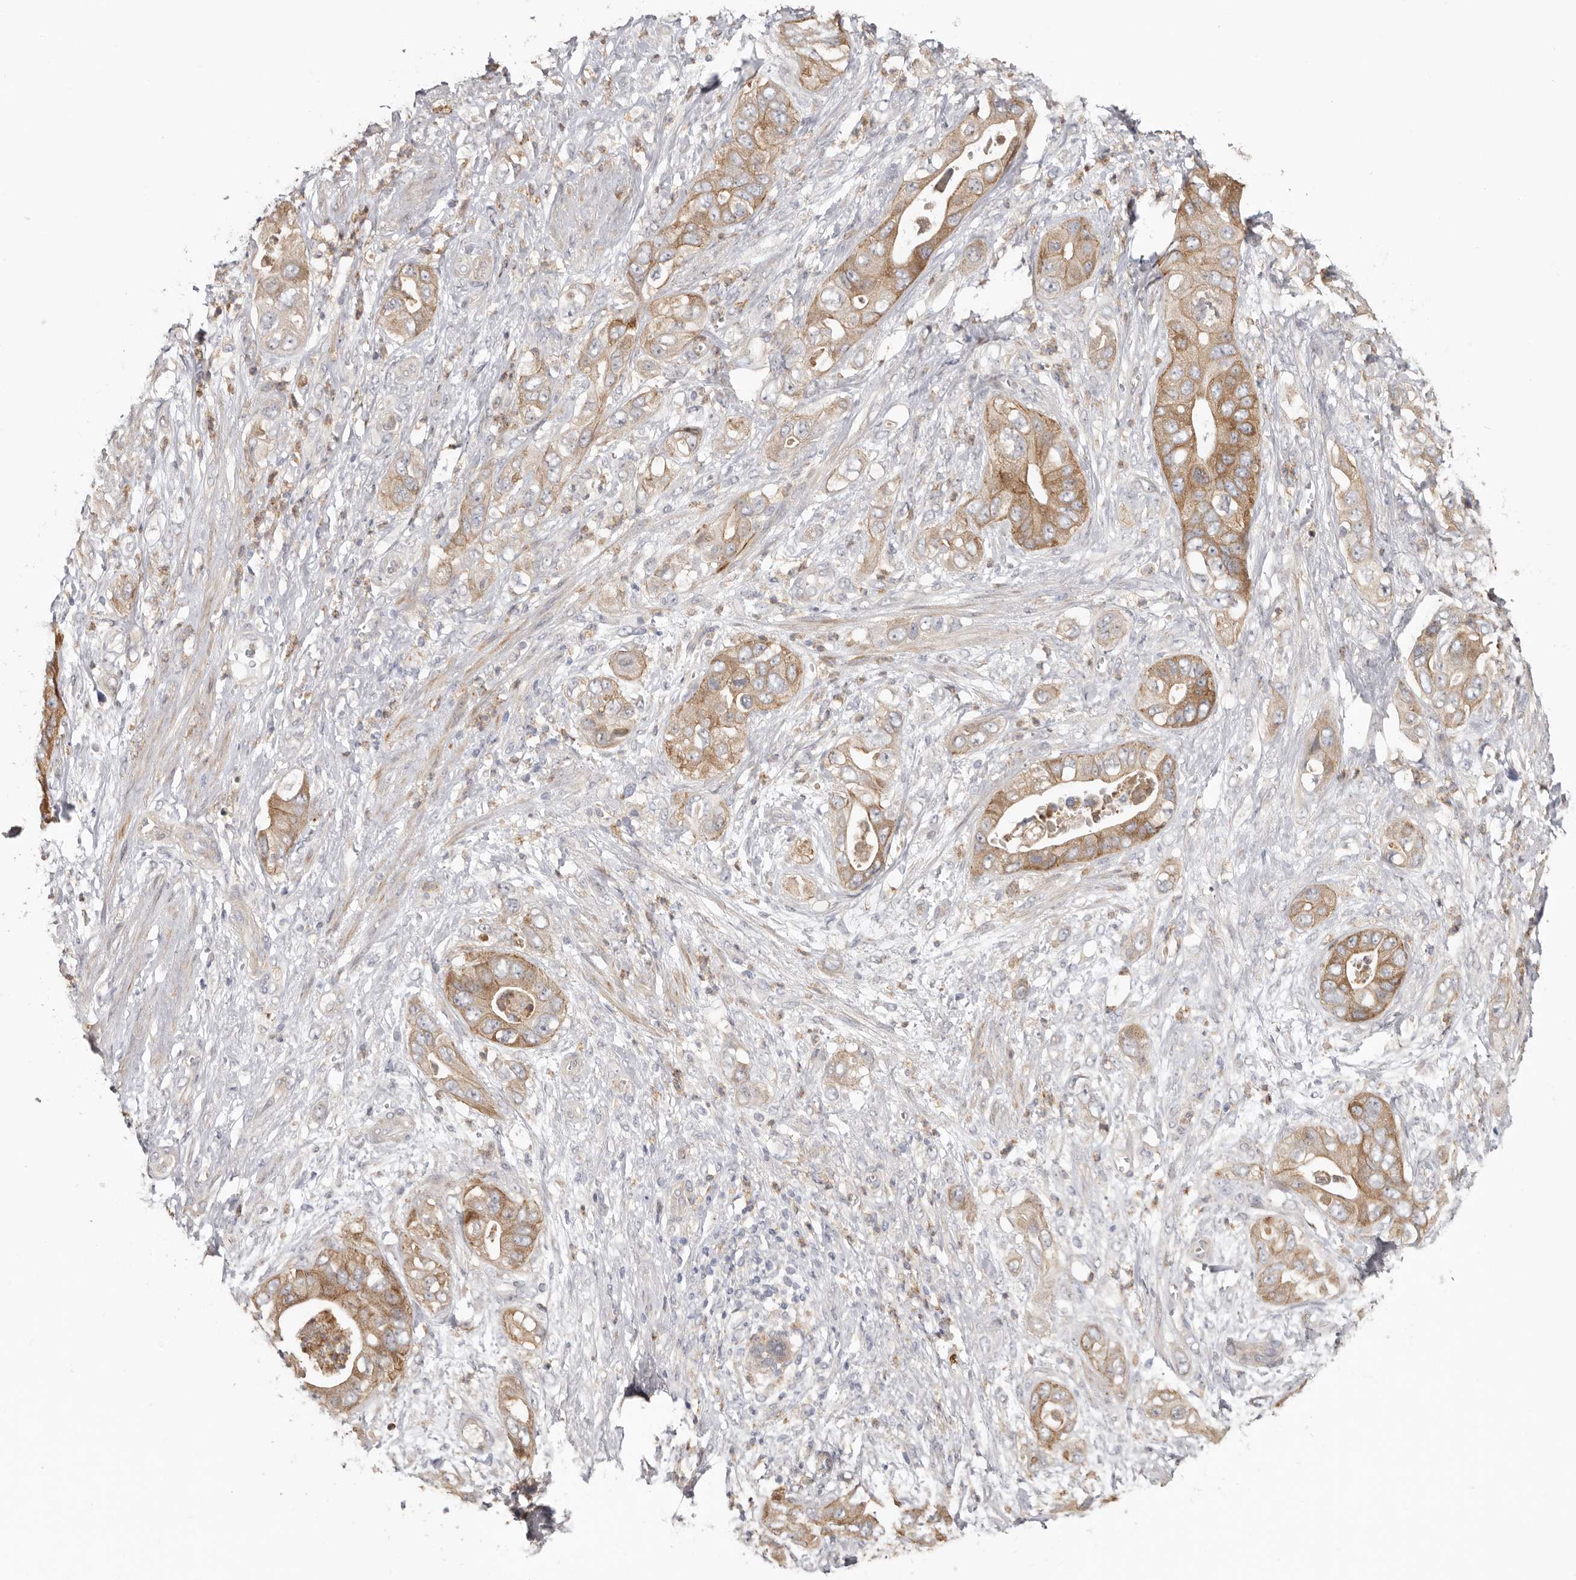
{"staining": {"intensity": "moderate", "quantity": ">75%", "location": "cytoplasmic/membranous"}, "tissue": "pancreatic cancer", "cell_type": "Tumor cells", "image_type": "cancer", "snomed": [{"axis": "morphology", "description": "Adenocarcinoma, NOS"}, {"axis": "topography", "description": "Pancreas"}], "caption": "A high-resolution histopathology image shows IHC staining of pancreatic adenocarcinoma, which exhibits moderate cytoplasmic/membranous positivity in approximately >75% of tumor cells.", "gene": "MSRB2", "patient": {"sex": "female", "age": 78}}